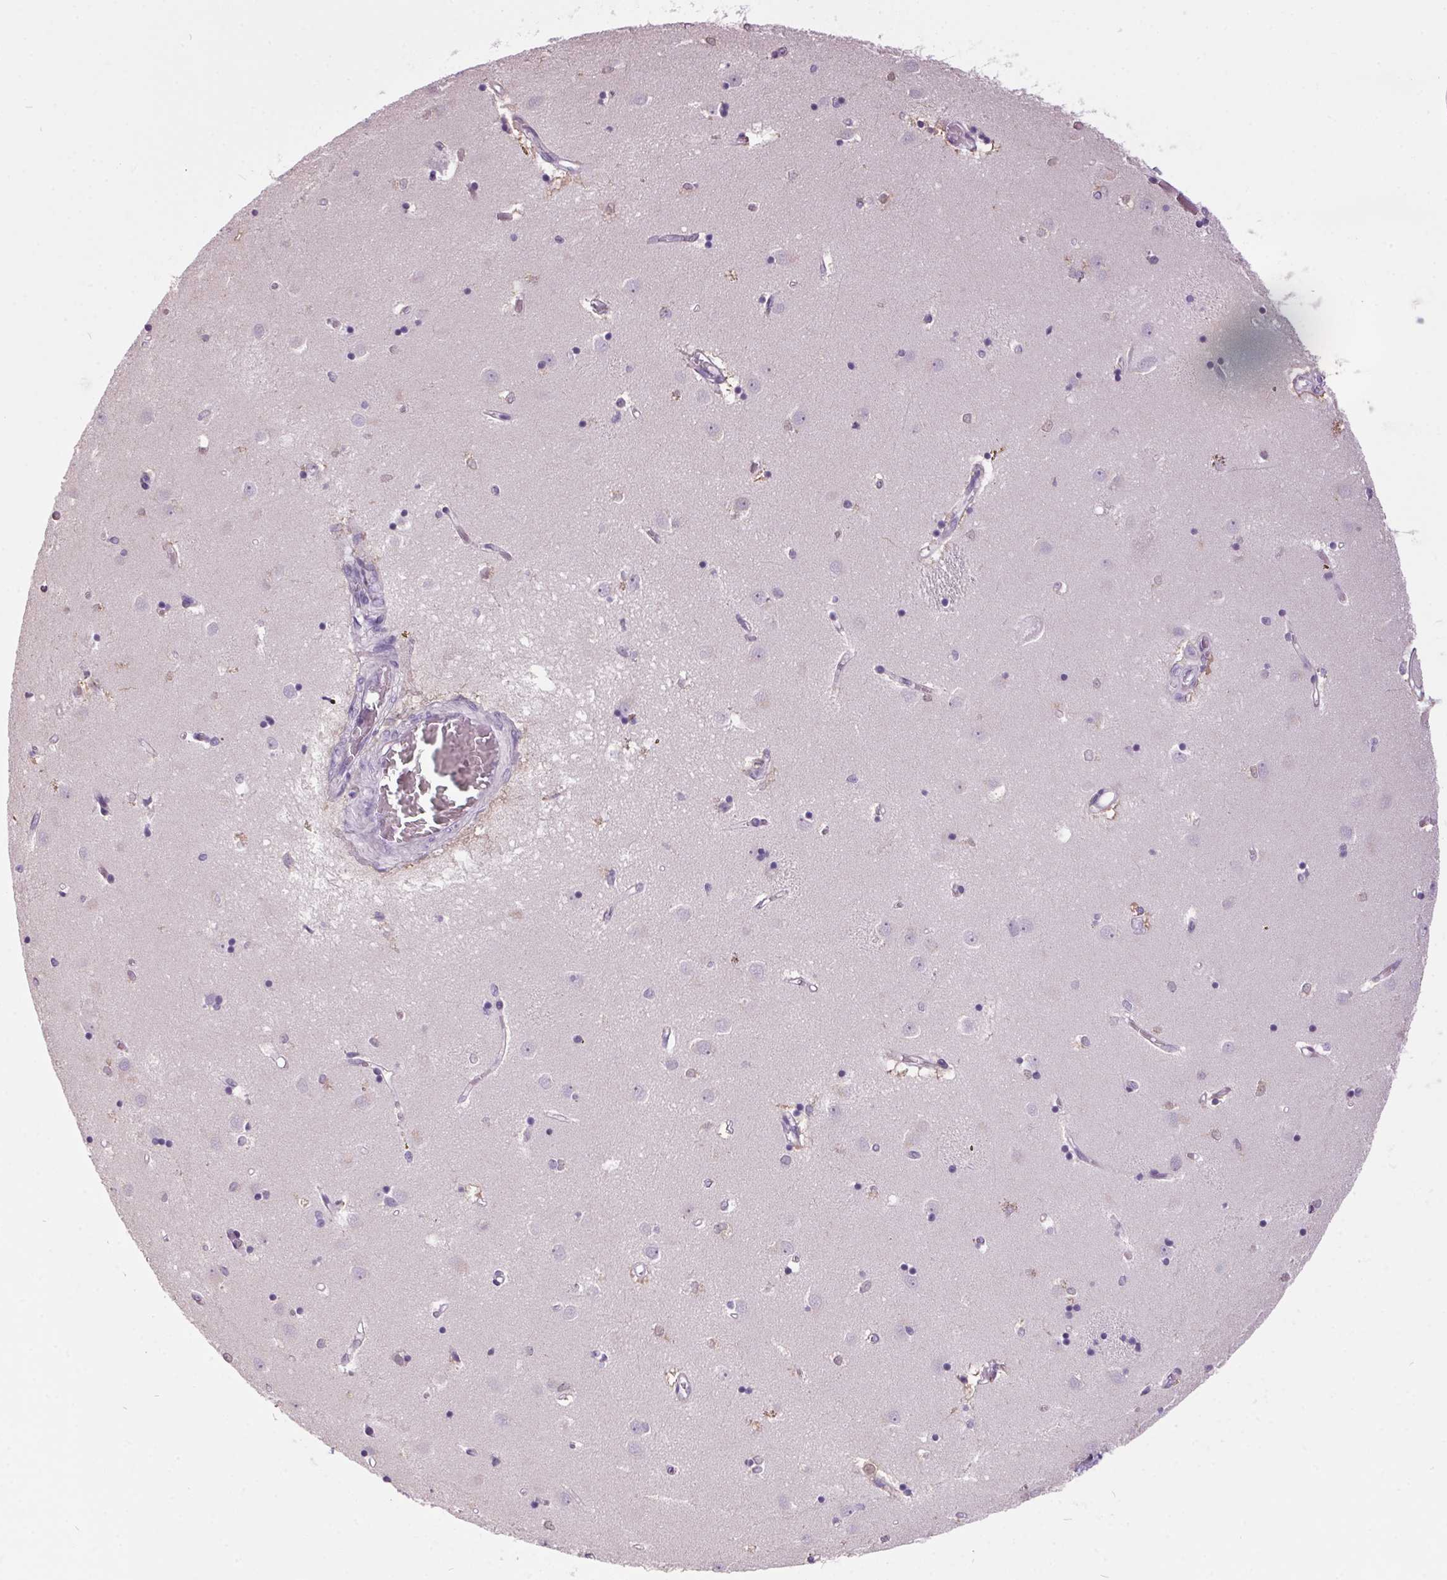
{"staining": {"intensity": "negative", "quantity": "none", "location": "none"}, "tissue": "caudate", "cell_type": "Glial cells", "image_type": "normal", "snomed": [{"axis": "morphology", "description": "Normal tissue, NOS"}, {"axis": "topography", "description": "Lateral ventricle wall"}], "caption": "Immunohistochemical staining of unremarkable caudate shows no significant expression in glial cells.", "gene": "ODAD2", "patient": {"sex": "male", "age": 54}}